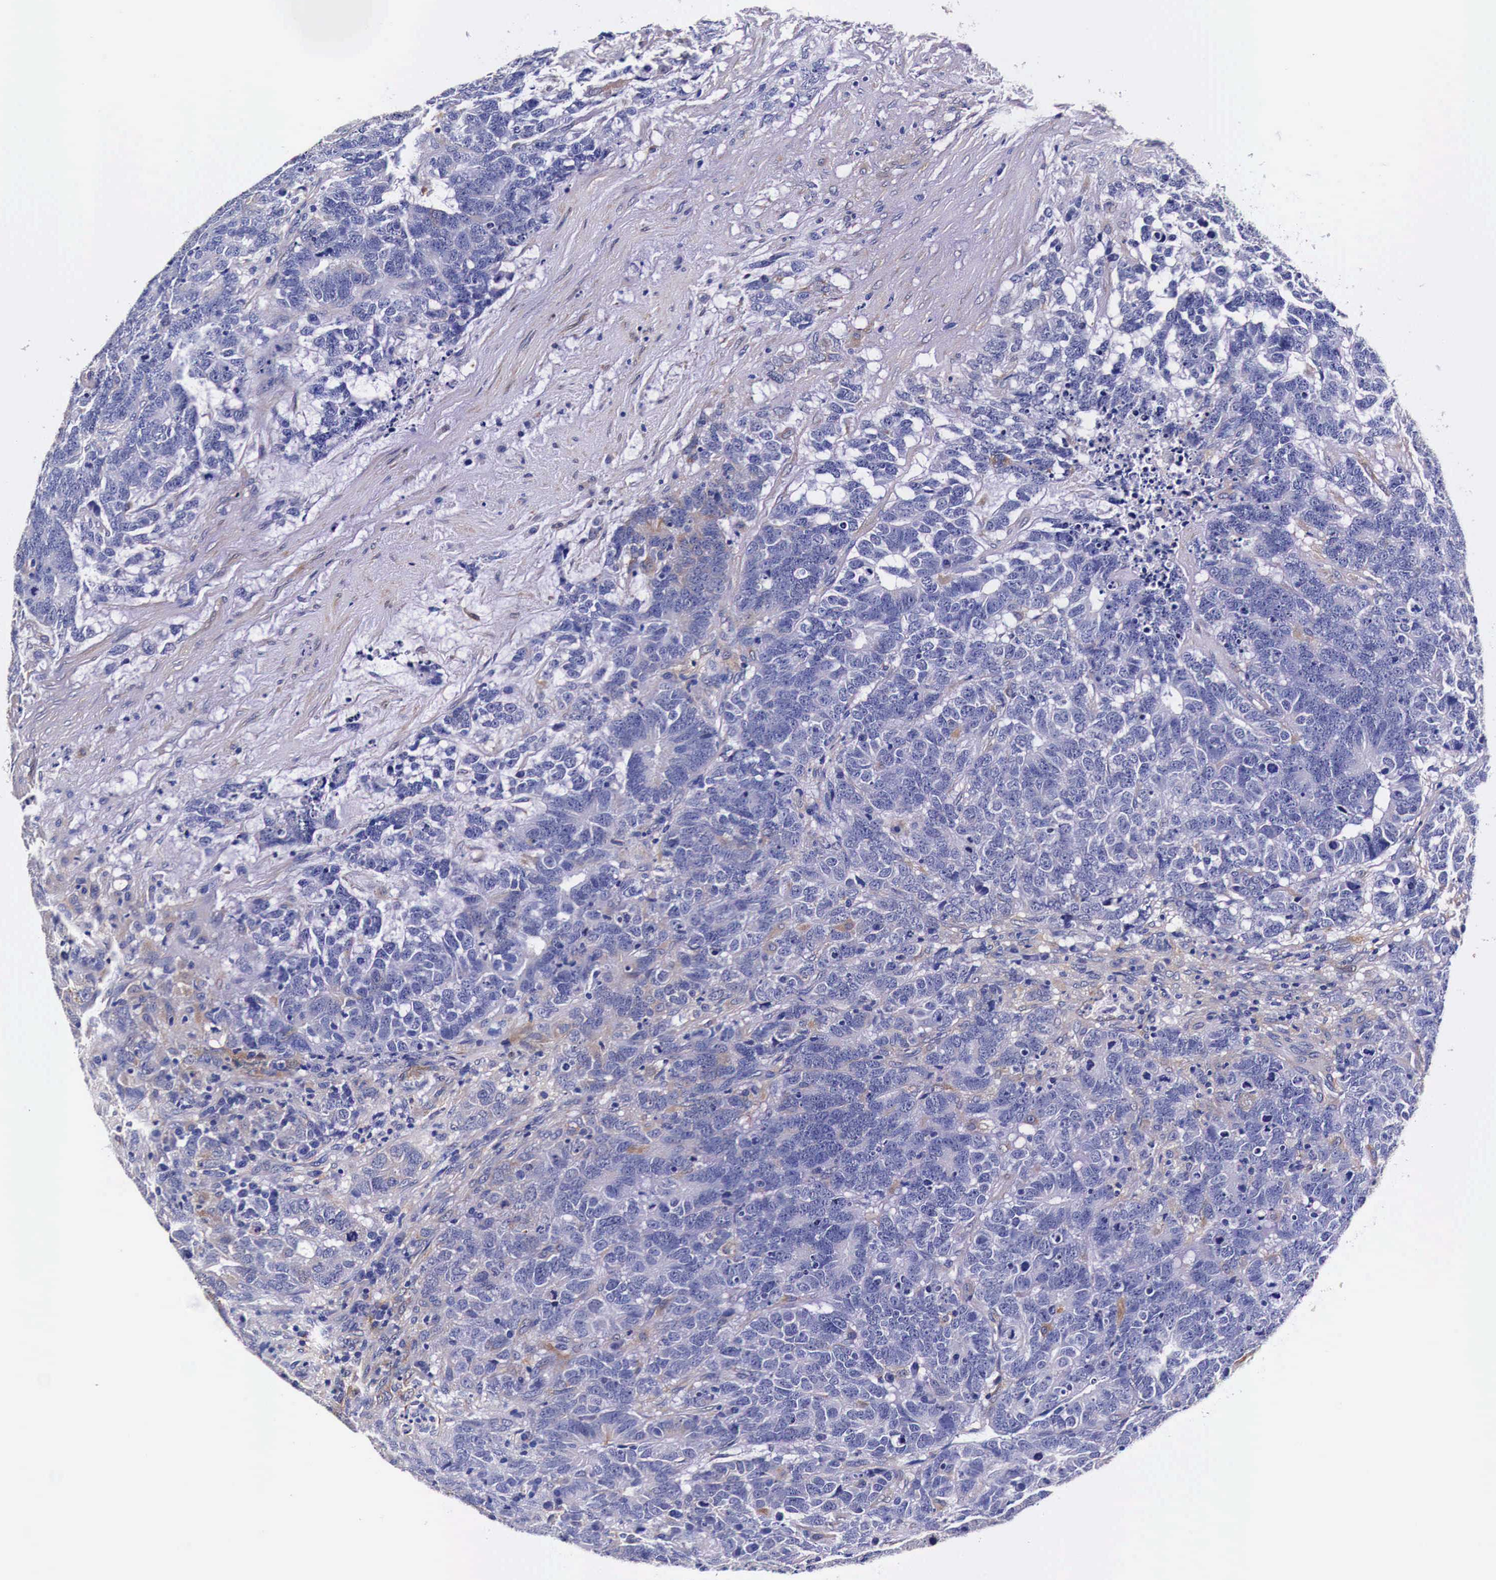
{"staining": {"intensity": "negative", "quantity": "none", "location": "none"}, "tissue": "testis cancer", "cell_type": "Tumor cells", "image_type": "cancer", "snomed": [{"axis": "morphology", "description": "Carcinoma, Embryonal, NOS"}, {"axis": "topography", "description": "Testis"}], "caption": "This histopathology image is of testis cancer (embryonal carcinoma) stained with immunohistochemistry to label a protein in brown with the nuclei are counter-stained blue. There is no expression in tumor cells.", "gene": "HSPB1", "patient": {"sex": "male", "age": 26}}